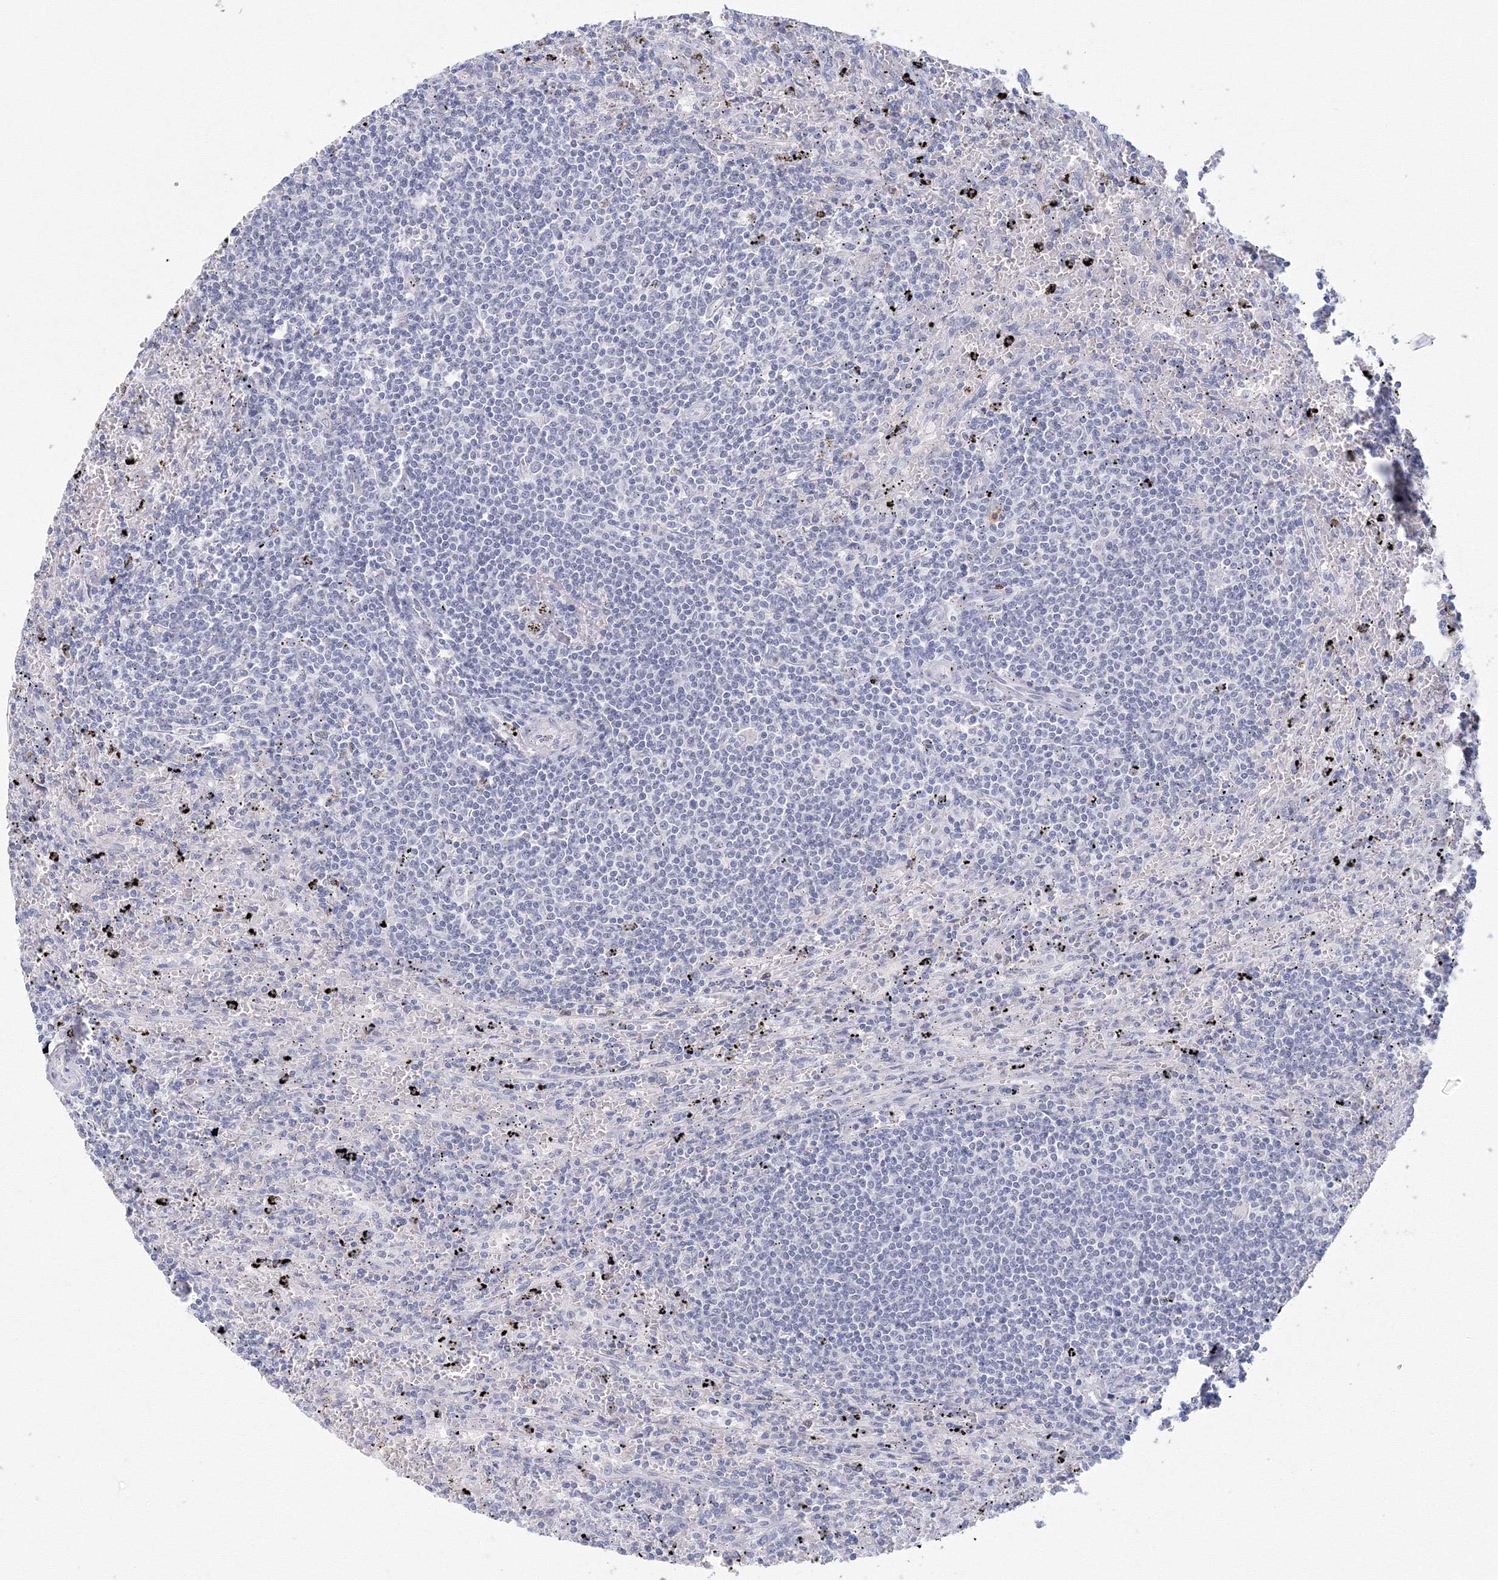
{"staining": {"intensity": "negative", "quantity": "none", "location": "none"}, "tissue": "lymphoma", "cell_type": "Tumor cells", "image_type": "cancer", "snomed": [{"axis": "morphology", "description": "Malignant lymphoma, non-Hodgkin's type, Low grade"}, {"axis": "topography", "description": "Spleen"}], "caption": "This image is of lymphoma stained with immunohistochemistry to label a protein in brown with the nuclei are counter-stained blue. There is no staining in tumor cells.", "gene": "TACC2", "patient": {"sex": "male", "age": 76}}